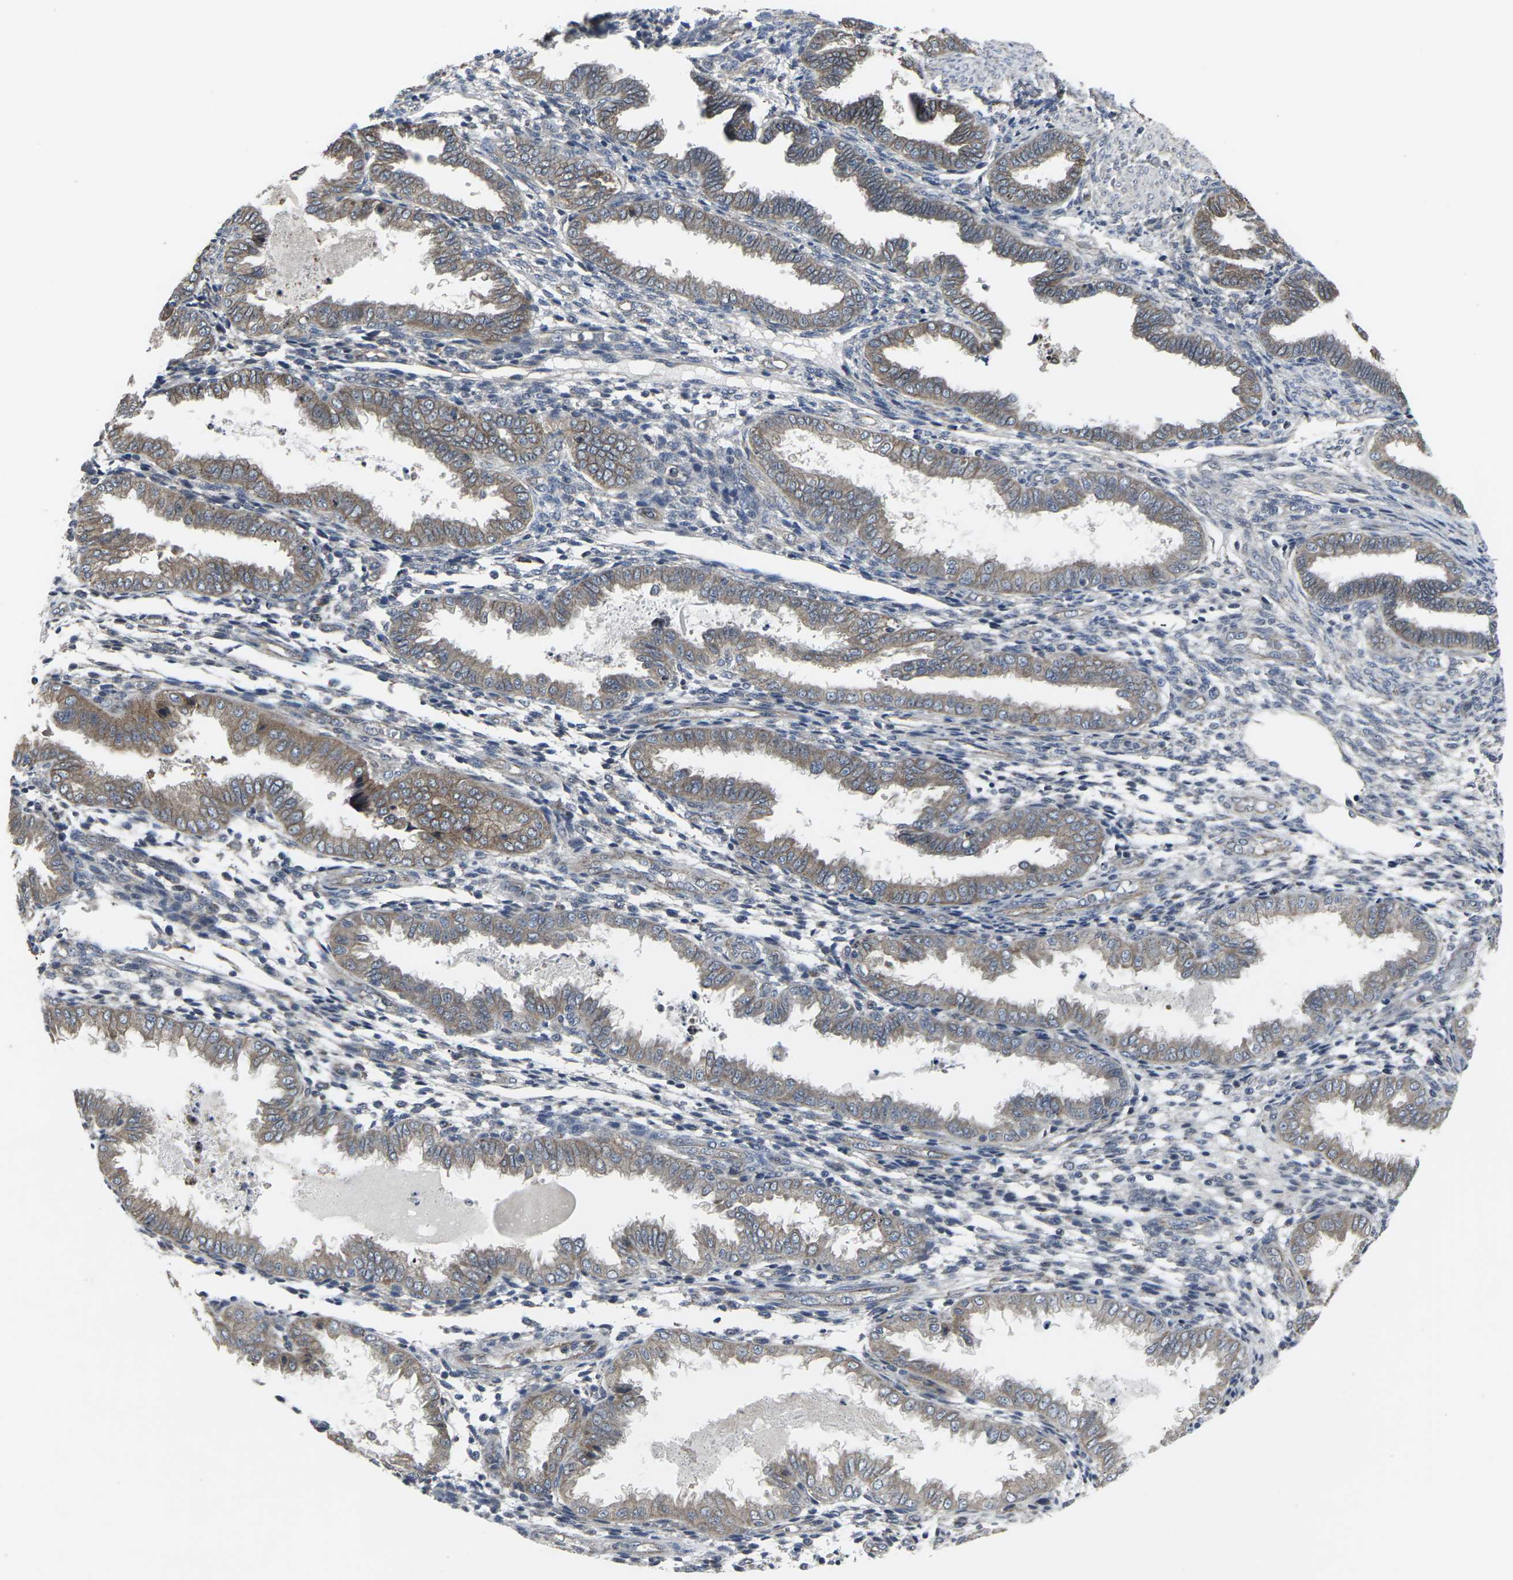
{"staining": {"intensity": "weak", "quantity": "<25%", "location": "cytoplasmic/membranous"}, "tissue": "endometrium", "cell_type": "Cells in endometrial stroma", "image_type": "normal", "snomed": [{"axis": "morphology", "description": "Normal tissue, NOS"}, {"axis": "topography", "description": "Endometrium"}], "caption": "A high-resolution photomicrograph shows immunohistochemistry staining of benign endometrium, which shows no significant expression in cells in endometrial stroma.", "gene": "MAPKAPK2", "patient": {"sex": "female", "age": 33}}